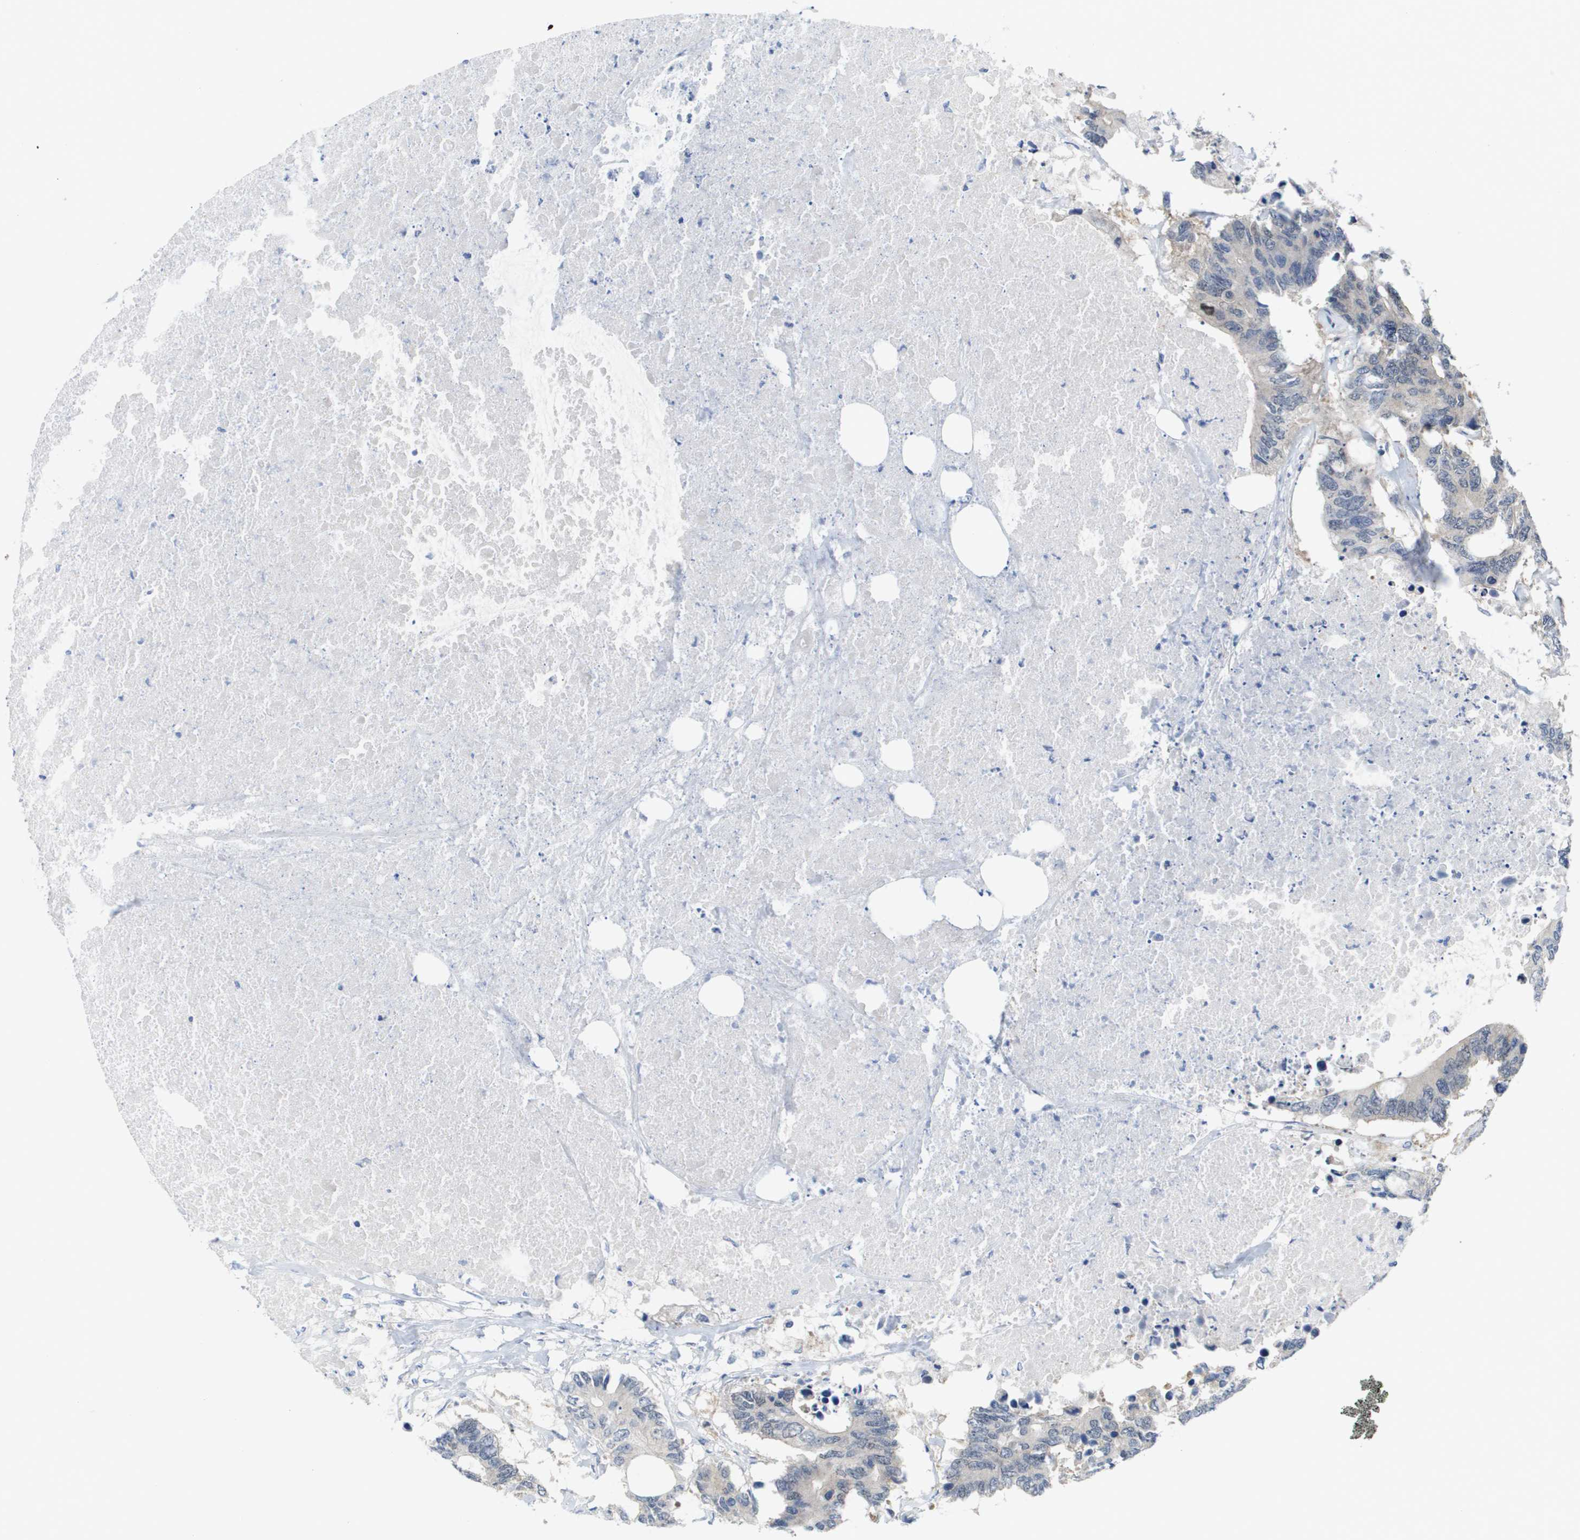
{"staining": {"intensity": "weak", "quantity": "<25%", "location": "cytoplasmic/membranous"}, "tissue": "colorectal cancer", "cell_type": "Tumor cells", "image_type": "cancer", "snomed": [{"axis": "morphology", "description": "Adenocarcinoma, NOS"}, {"axis": "topography", "description": "Colon"}], "caption": "This is a histopathology image of immunohistochemistry staining of colorectal cancer (adenocarcinoma), which shows no staining in tumor cells.", "gene": "FKBP4", "patient": {"sex": "male", "age": 71}}